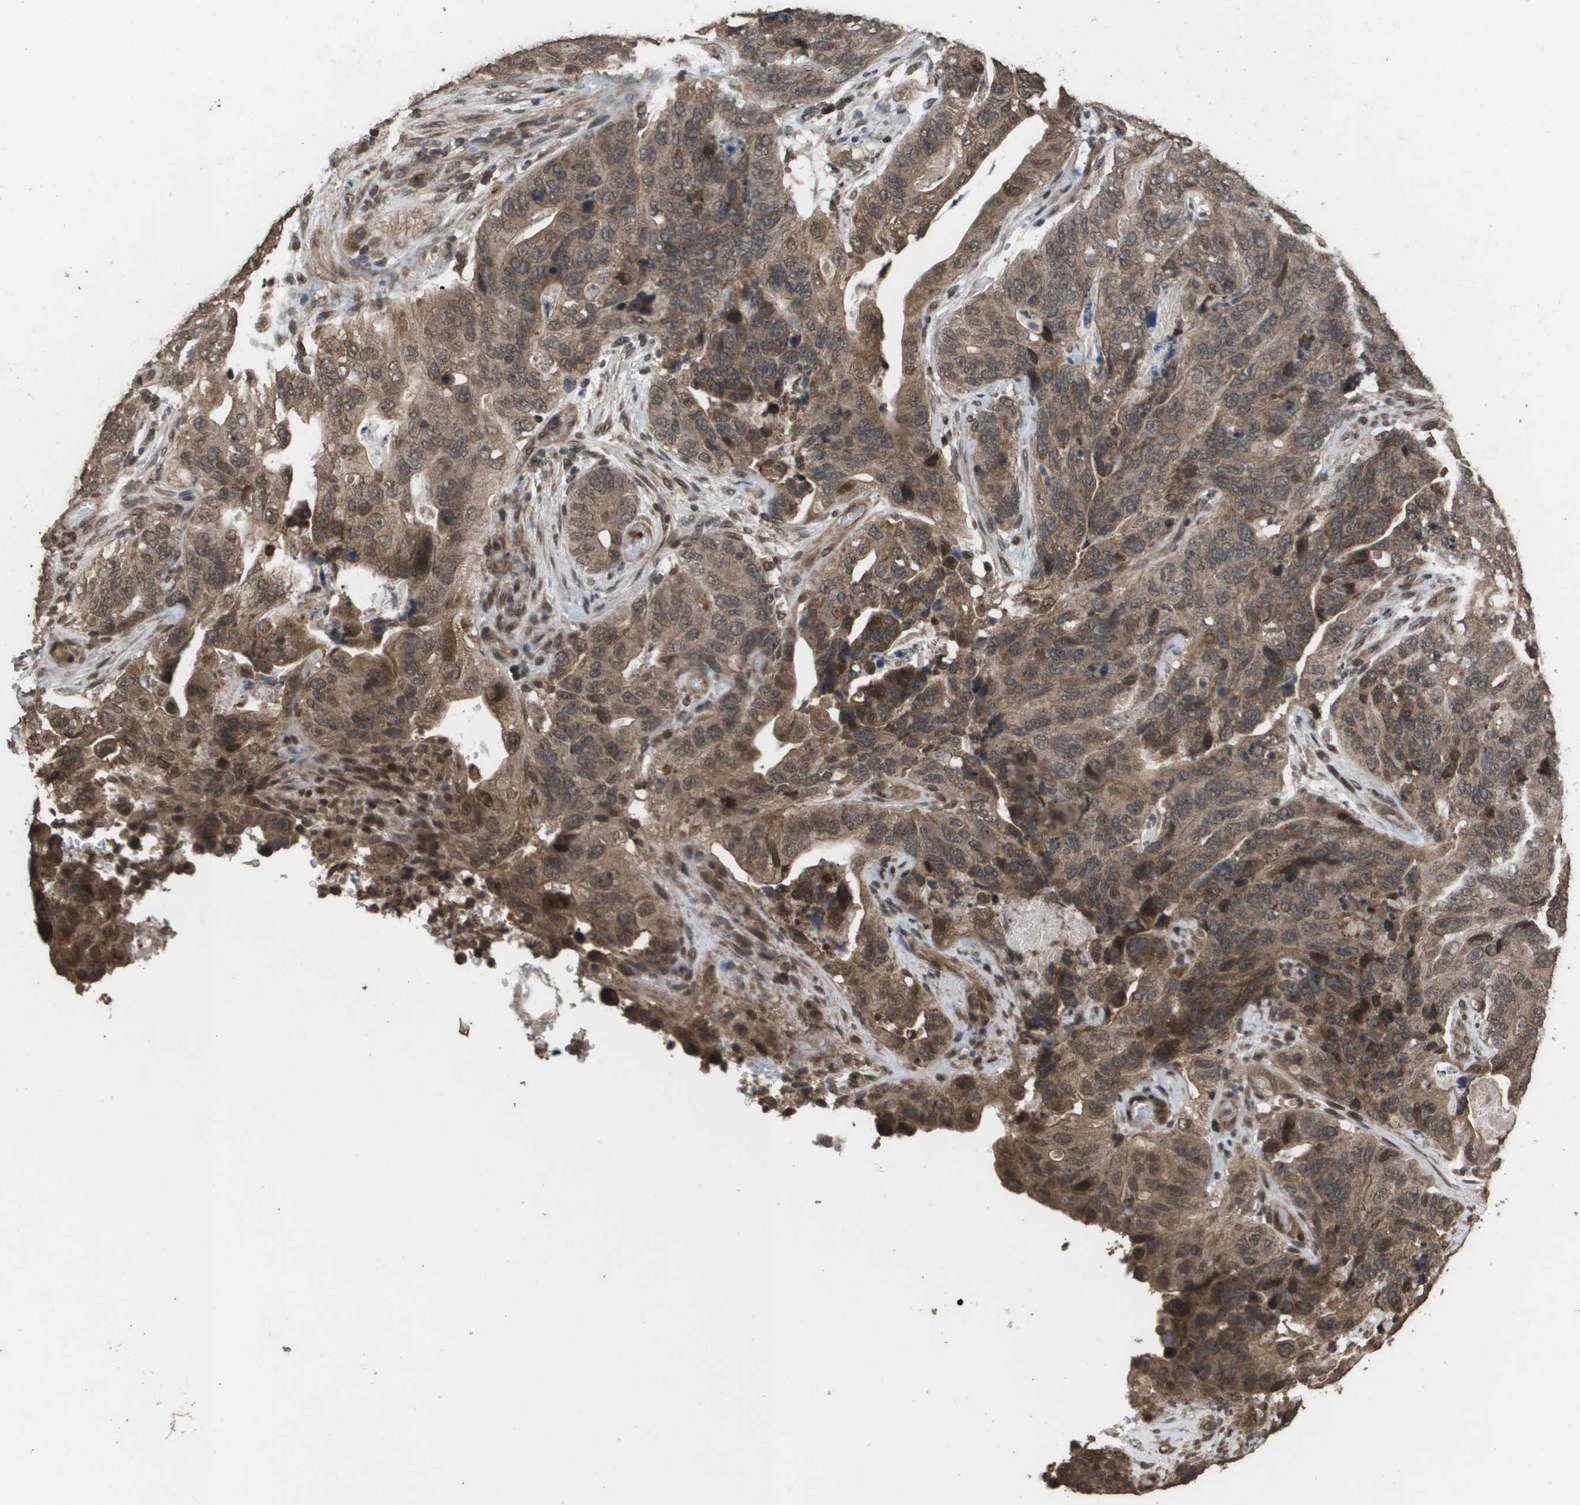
{"staining": {"intensity": "moderate", "quantity": ">75%", "location": "cytoplasmic/membranous"}, "tissue": "stomach cancer", "cell_type": "Tumor cells", "image_type": "cancer", "snomed": [{"axis": "morphology", "description": "Adenocarcinoma, NOS"}, {"axis": "topography", "description": "Stomach"}], "caption": "IHC (DAB) staining of human stomach adenocarcinoma displays moderate cytoplasmic/membranous protein positivity in approximately >75% of tumor cells. (Stains: DAB (3,3'-diaminobenzidine) in brown, nuclei in blue, Microscopy: brightfield microscopy at high magnification).", "gene": "AXIN2", "patient": {"sex": "female", "age": 89}}